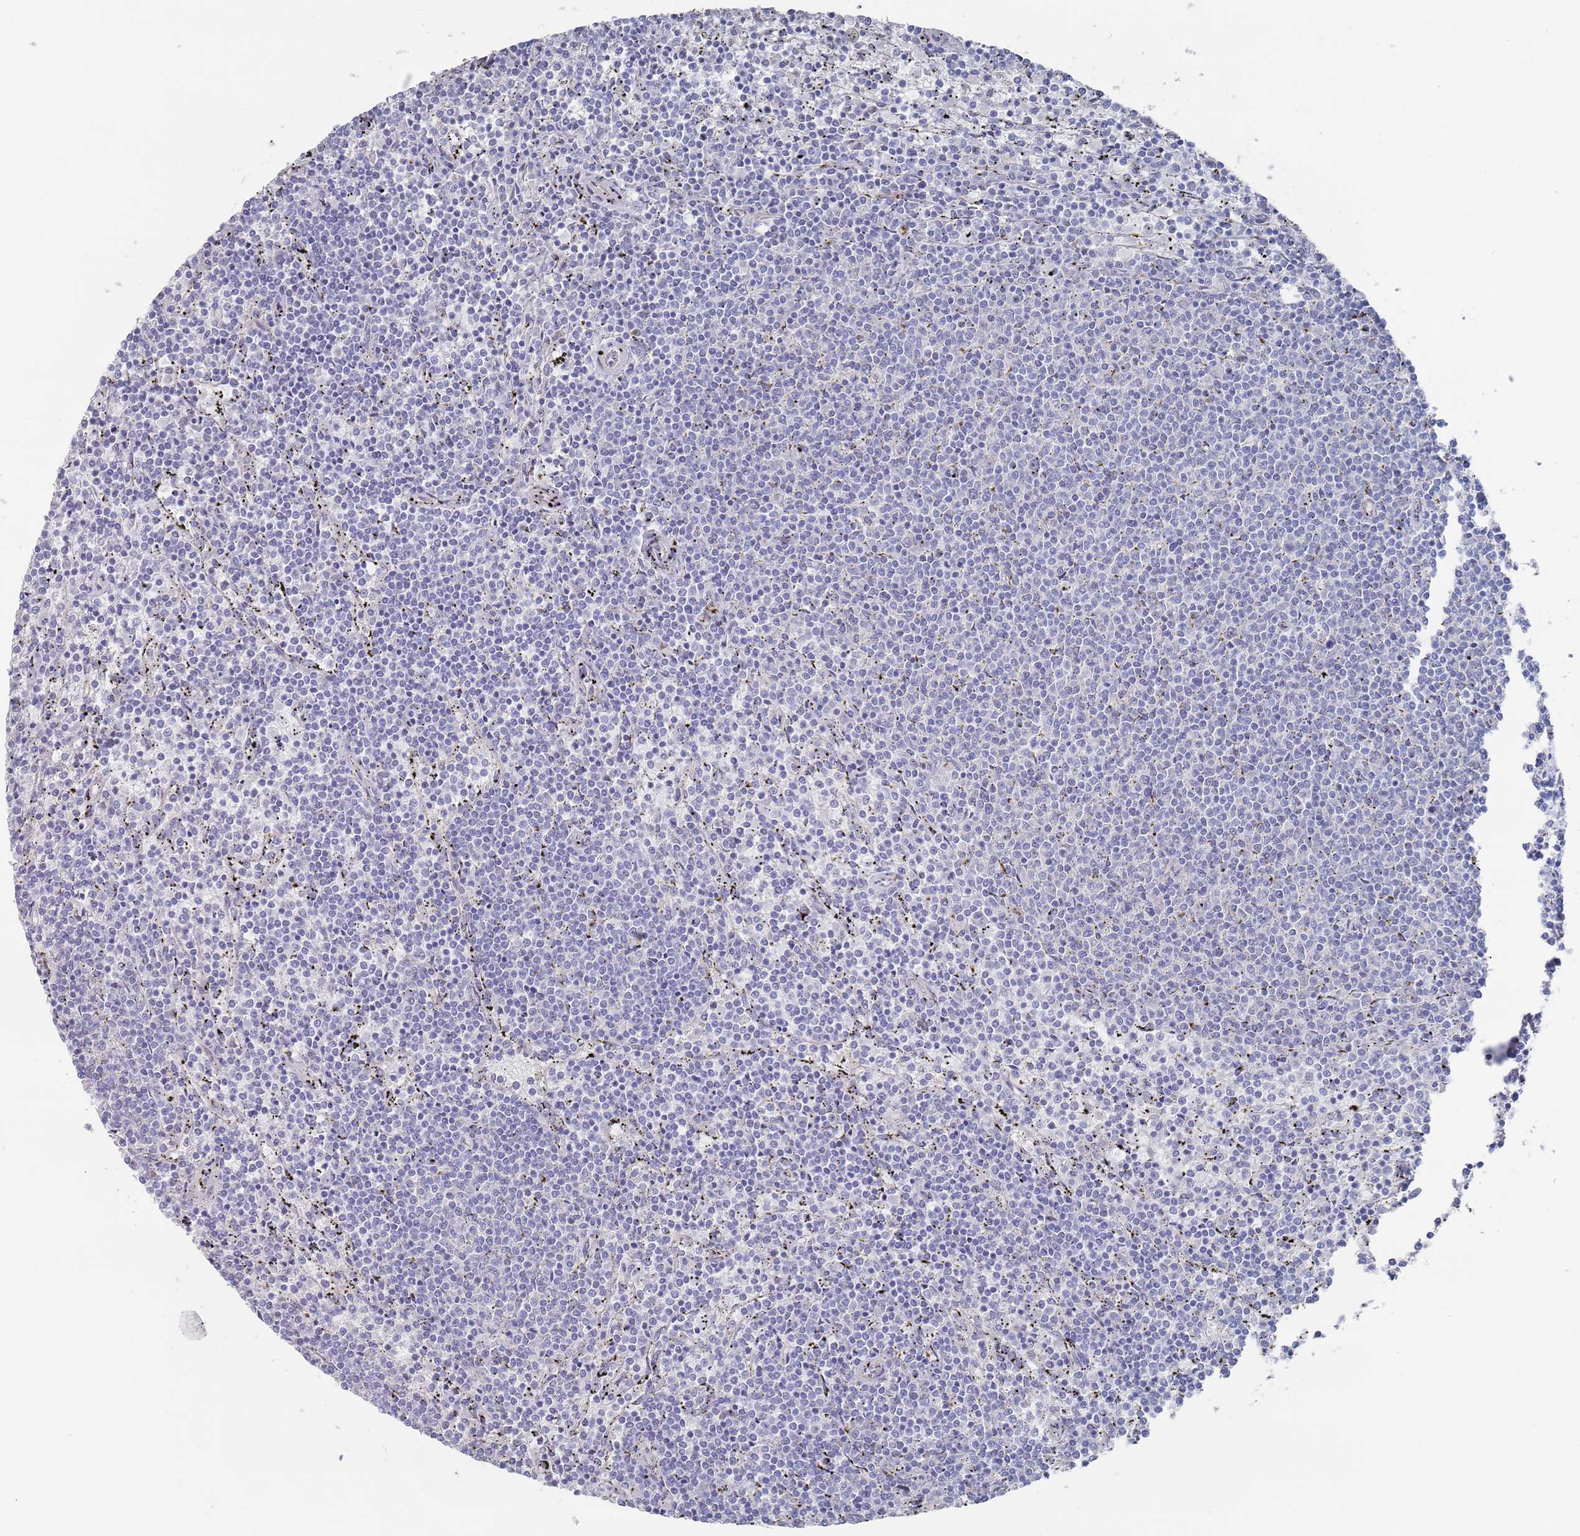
{"staining": {"intensity": "negative", "quantity": "none", "location": "none"}, "tissue": "lymphoma", "cell_type": "Tumor cells", "image_type": "cancer", "snomed": [{"axis": "morphology", "description": "Malignant lymphoma, non-Hodgkin's type, Low grade"}, {"axis": "topography", "description": "Spleen"}], "caption": "An IHC photomicrograph of malignant lymphoma, non-Hodgkin's type (low-grade) is shown. There is no staining in tumor cells of malignant lymphoma, non-Hodgkin's type (low-grade). The staining is performed using DAB brown chromogen with nuclei counter-stained in using hematoxylin.", "gene": "TMCO3", "patient": {"sex": "female", "age": 50}}